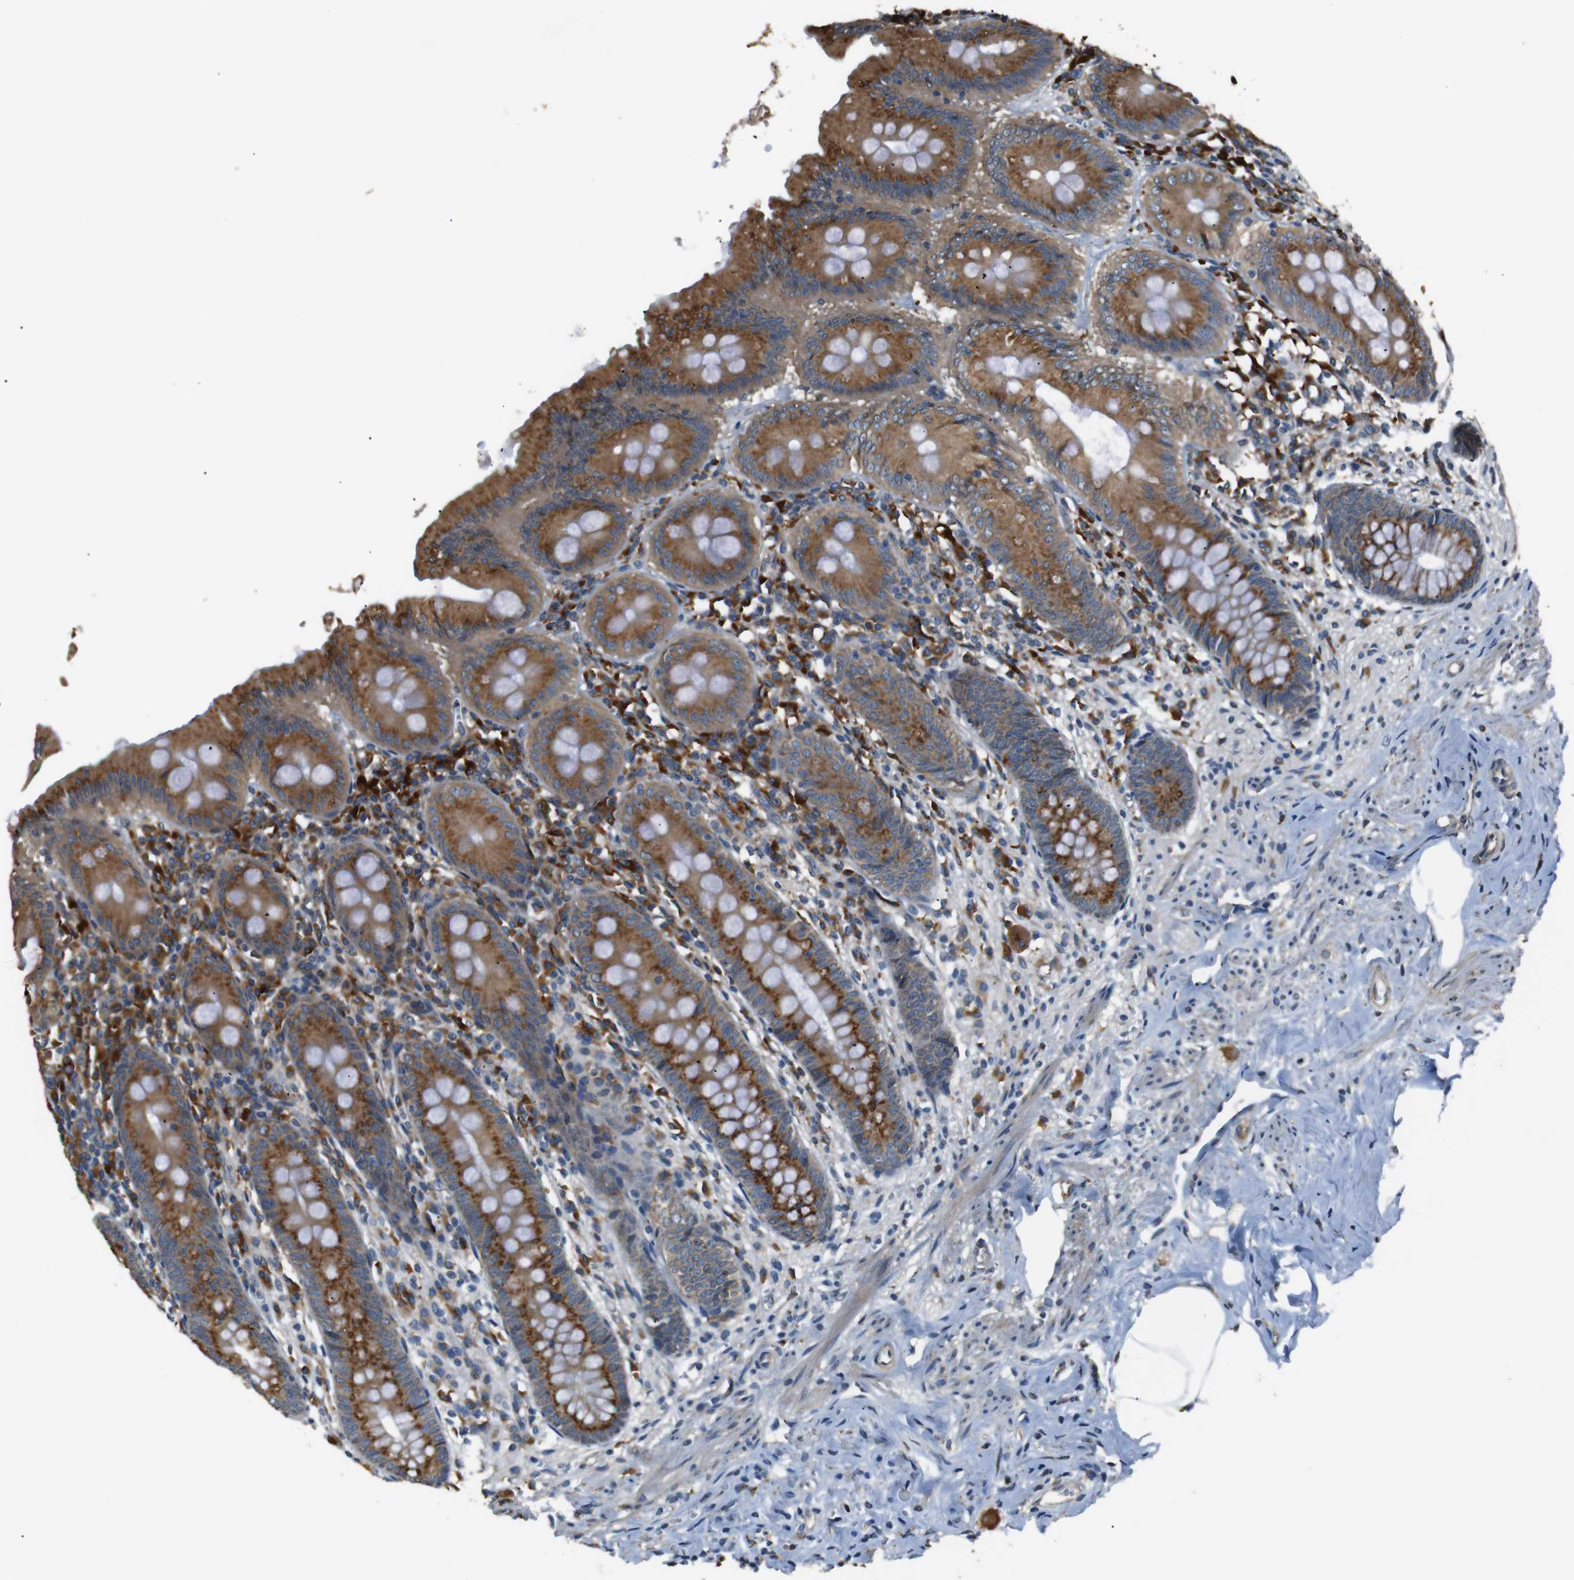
{"staining": {"intensity": "moderate", "quantity": ">75%", "location": "cytoplasmic/membranous"}, "tissue": "appendix", "cell_type": "Glandular cells", "image_type": "normal", "snomed": [{"axis": "morphology", "description": "Normal tissue, NOS"}, {"axis": "topography", "description": "Appendix"}], "caption": "Immunohistochemistry (IHC) (DAB (3,3'-diaminobenzidine)) staining of normal appendix shows moderate cytoplasmic/membranous protein positivity in approximately >75% of glandular cells. Immunohistochemistry stains the protein of interest in brown and the nuclei are stained blue.", "gene": "TMED2", "patient": {"sex": "male", "age": 56}}